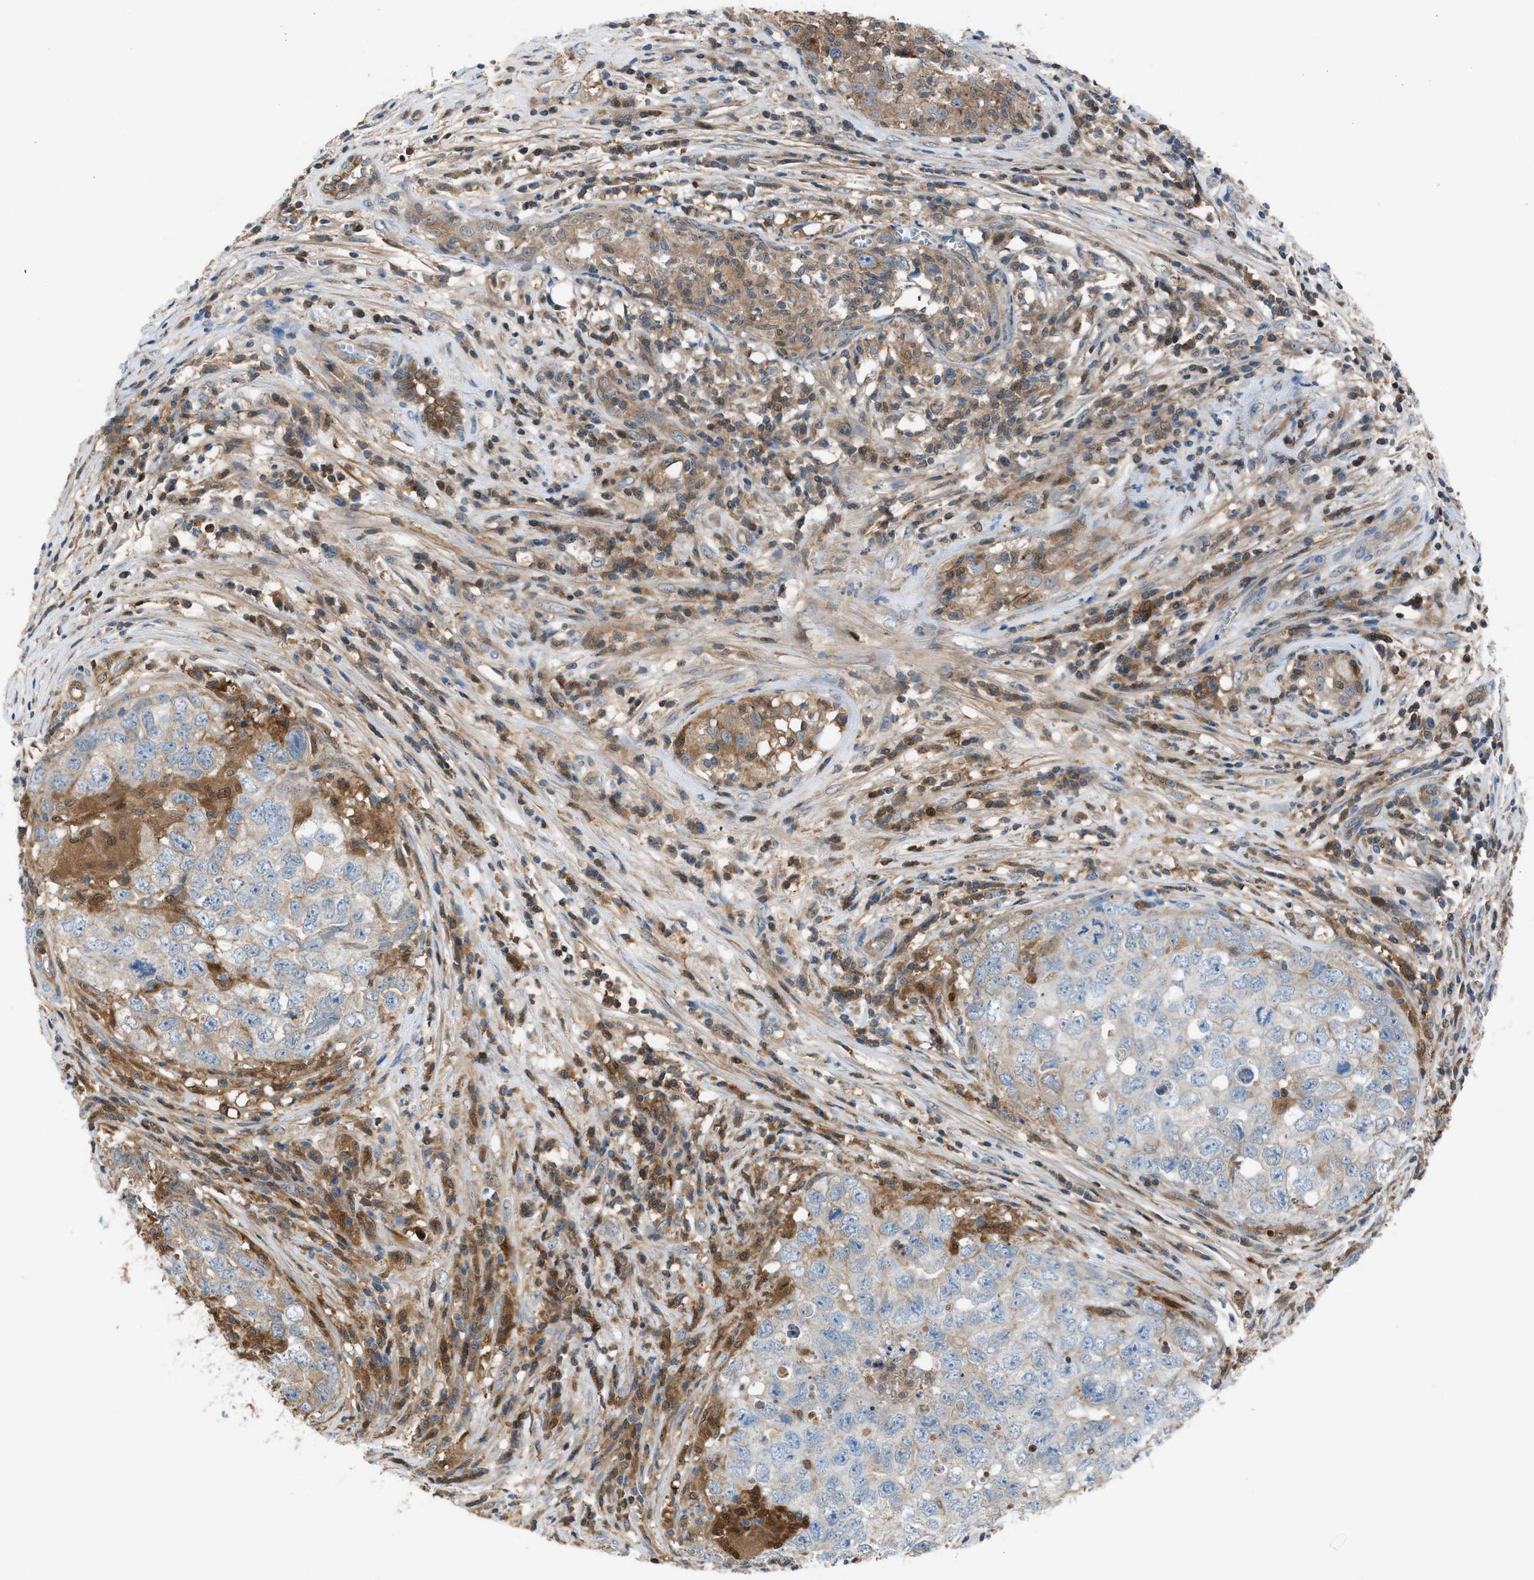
{"staining": {"intensity": "negative", "quantity": "none", "location": "none"}, "tissue": "testis cancer", "cell_type": "Tumor cells", "image_type": "cancer", "snomed": [{"axis": "morphology", "description": "Seminoma, NOS"}, {"axis": "morphology", "description": "Carcinoma, Embryonal, NOS"}, {"axis": "topography", "description": "Testis"}], "caption": "An IHC image of testis cancer (embryonal carcinoma) is shown. There is no staining in tumor cells of testis cancer (embryonal carcinoma).", "gene": "TPK1", "patient": {"sex": "male", "age": 43}}